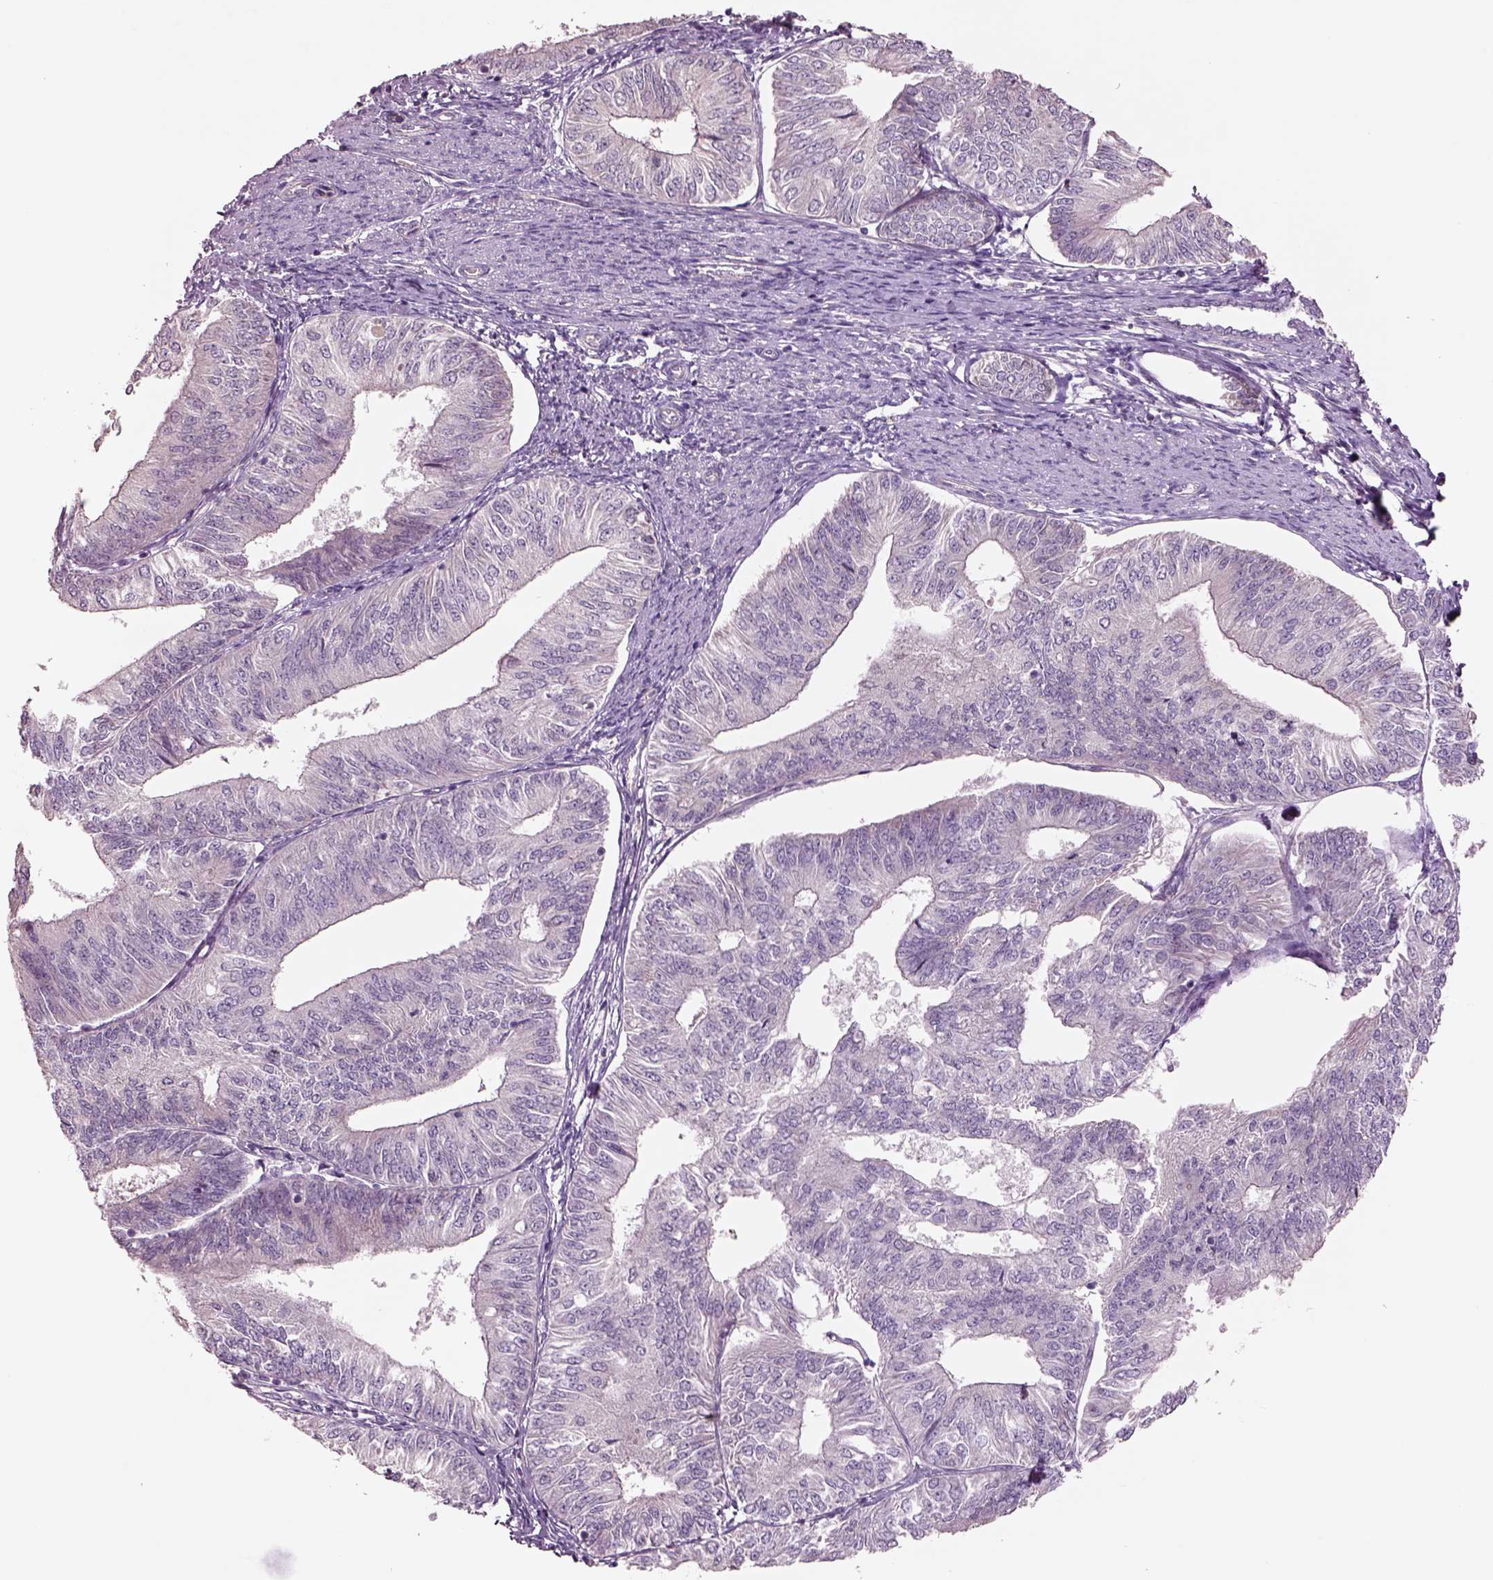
{"staining": {"intensity": "negative", "quantity": "none", "location": "none"}, "tissue": "endometrial cancer", "cell_type": "Tumor cells", "image_type": "cancer", "snomed": [{"axis": "morphology", "description": "Adenocarcinoma, NOS"}, {"axis": "topography", "description": "Endometrium"}], "caption": "Tumor cells are negative for brown protein staining in endometrial cancer.", "gene": "DUOXA2", "patient": {"sex": "female", "age": 58}}